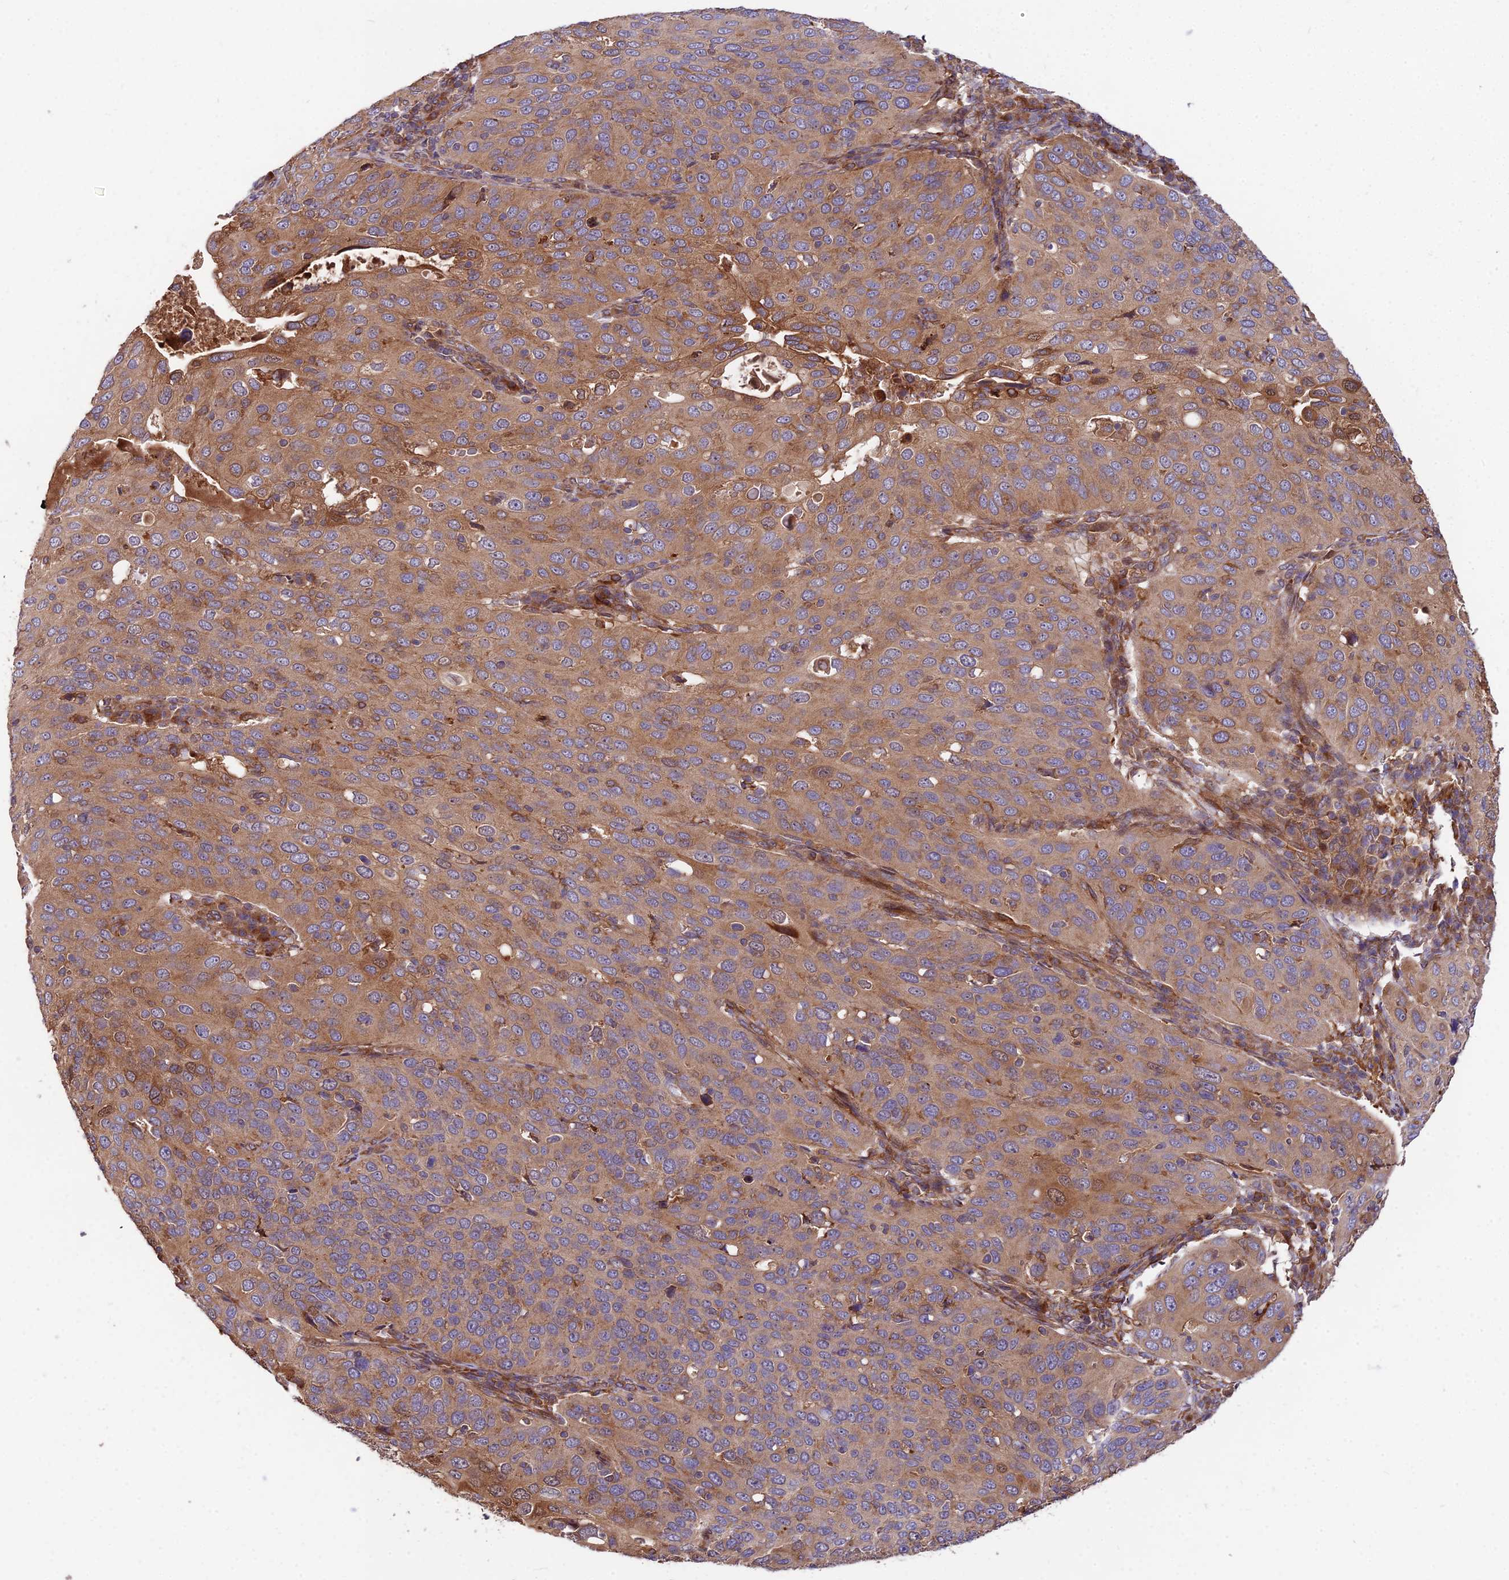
{"staining": {"intensity": "moderate", "quantity": "25%-75%", "location": "cytoplasmic/membranous"}, "tissue": "cervical cancer", "cell_type": "Tumor cells", "image_type": "cancer", "snomed": [{"axis": "morphology", "description": "Squamous cell carcinoma, NOS"}, {"axis": "topography", "description": "Cervix"}], "caption": "Immunohistochemistry (IHC) staining of cervical squamous cell carcinoma, which displays medium levels of moderate cytoplasmic/membranous expression in about 25%-75% of tumor cells indicating moderate cytoplasmic/membranous protein expression. The staining was performed using DAB (brown) for protein detection and nuclei were counterstained in hematoxylin (blue).", "gene": "ROCK1", "patient": {"sex": "female", "age": 36}}